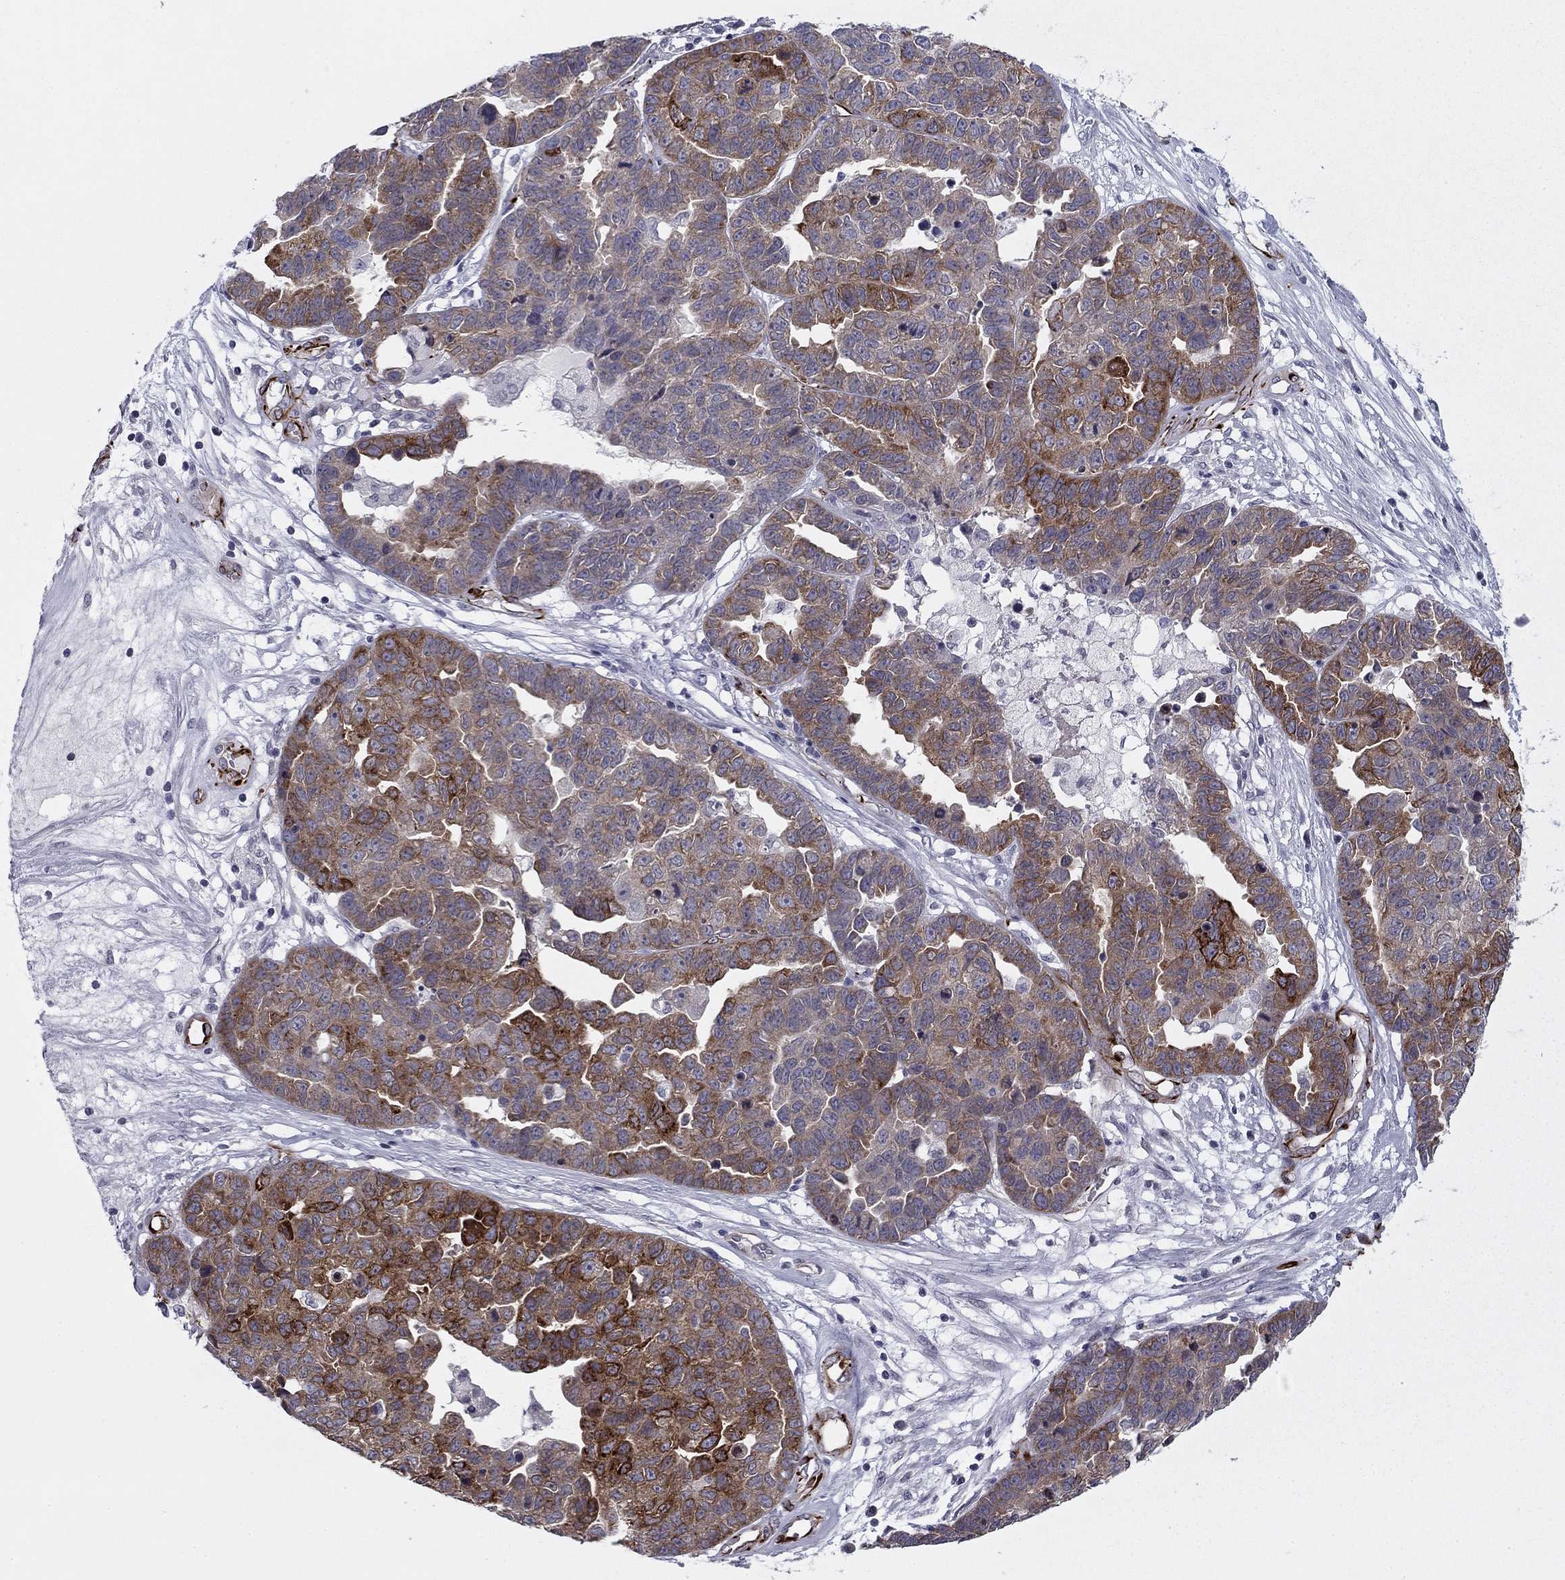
{"staining": {"intensity": "strong", "quantity": "25%-75%", "location": "cytoplasmic/membranous"}, "tissue": "ovarian cancer", "cell_type": "Tumor cells", "image_type": "cancer", "snomed": [{"axis": "morphology", "description": "Cystadenocarcinoma, serous, NOS"}, {"axis": "topography", "description": "Ovary"}], "caption": "High-power microscopy captured an immunohistochemistry (IHC) micrograph of ovarian serous cystadenocarcinoma, revealing strong cytoplasmic/membranous positivity in about 25%-75% of tumor cells.", "gene": "ANKS4B", "patient": {"sex": "female", "age": 87}}